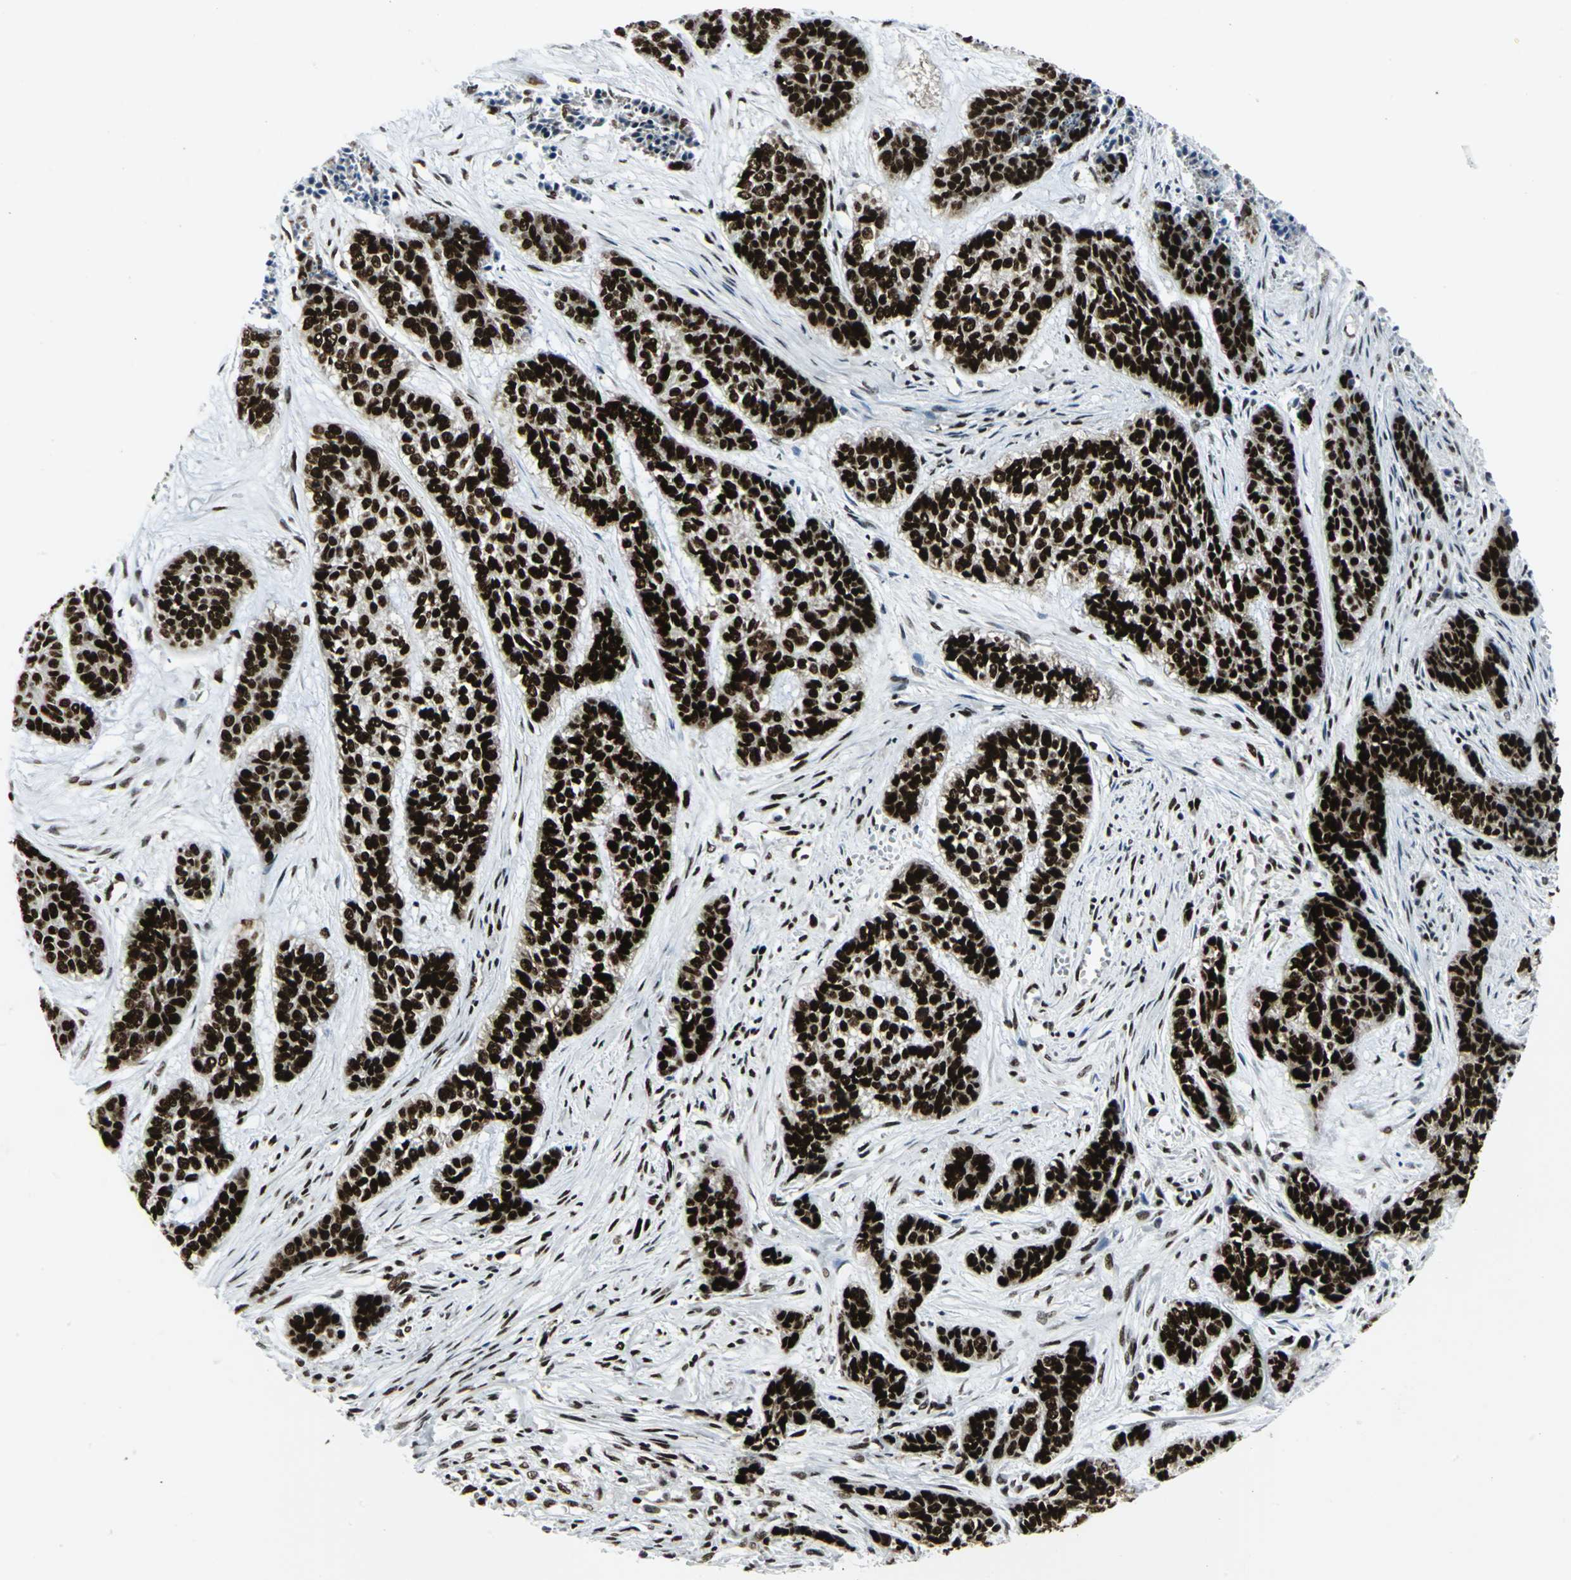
{"staining": {"intensity": "strong", "quantity": ">75%", "location": "nuclear"}, "tissue": "skin cancer", "cell_type": "Tumor cells", "image_type": "cancer", "snomed": [{"axis": "morphology", "description": "Basal cell carcinoma"}, {"axis": "topography", "description": "Skin"}], "caption": "Brown immunohistochemical staining in human skin basal cell carcinoma displays strong nuclear expression in approximately >75% of tumor cells.", "gene": "SMARCA4", "patient": {"sex": "female", "age": 64}}